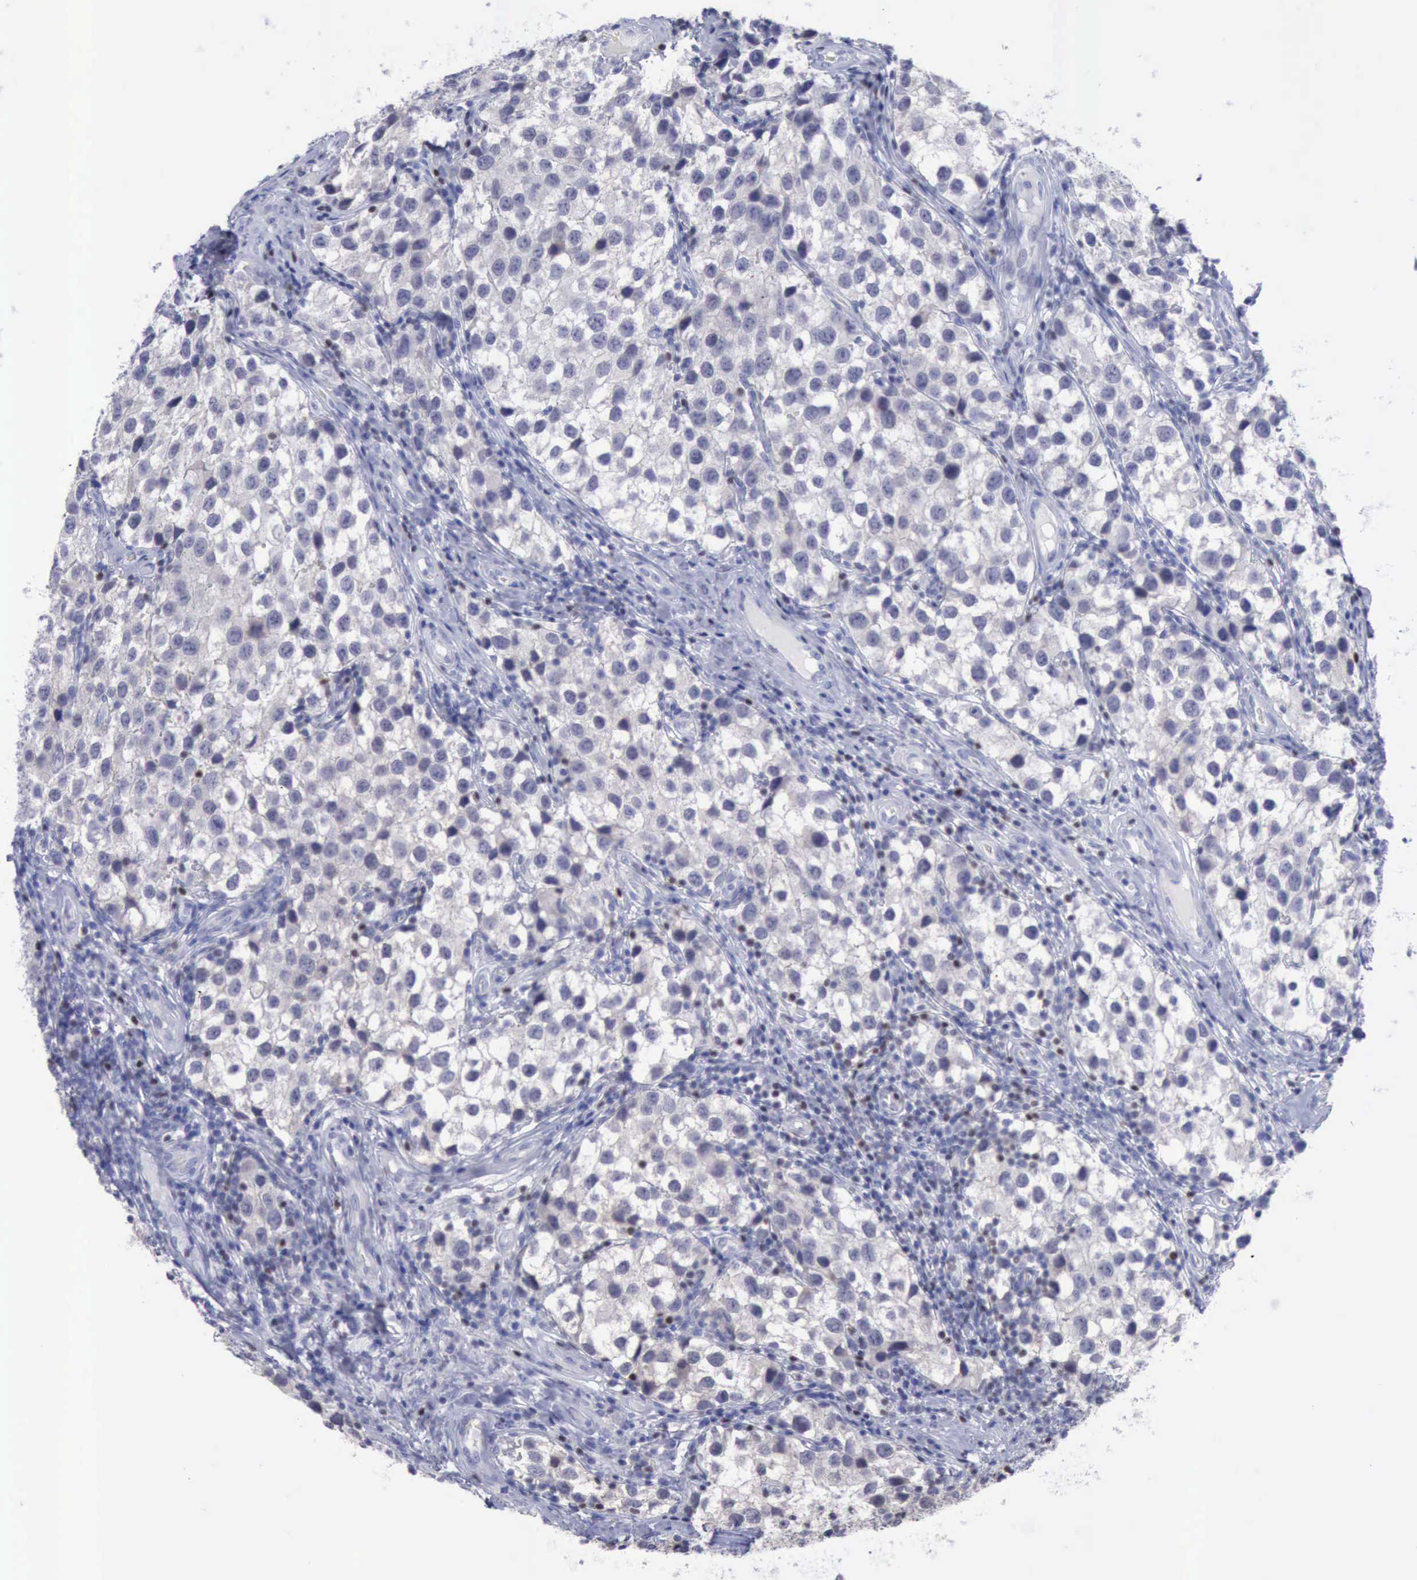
{"staining": {"intensity": "negative", "quantity": "none", "location": "none"}, "tissue": "testis cancer", "cell_type": "Tumor cells", "image_type": "cancer", "snomed": [{"axis": "morphology", "description": "Seminoma, NOS"}, {"axis": "topography", "description": "Testis"}], "caption": "Seminoma (testis) was stained to show a protein in brown. There is no significant staining in tumor cells.", "gene": "SATB2", "patient": {"sex": "male", "age": 39}}